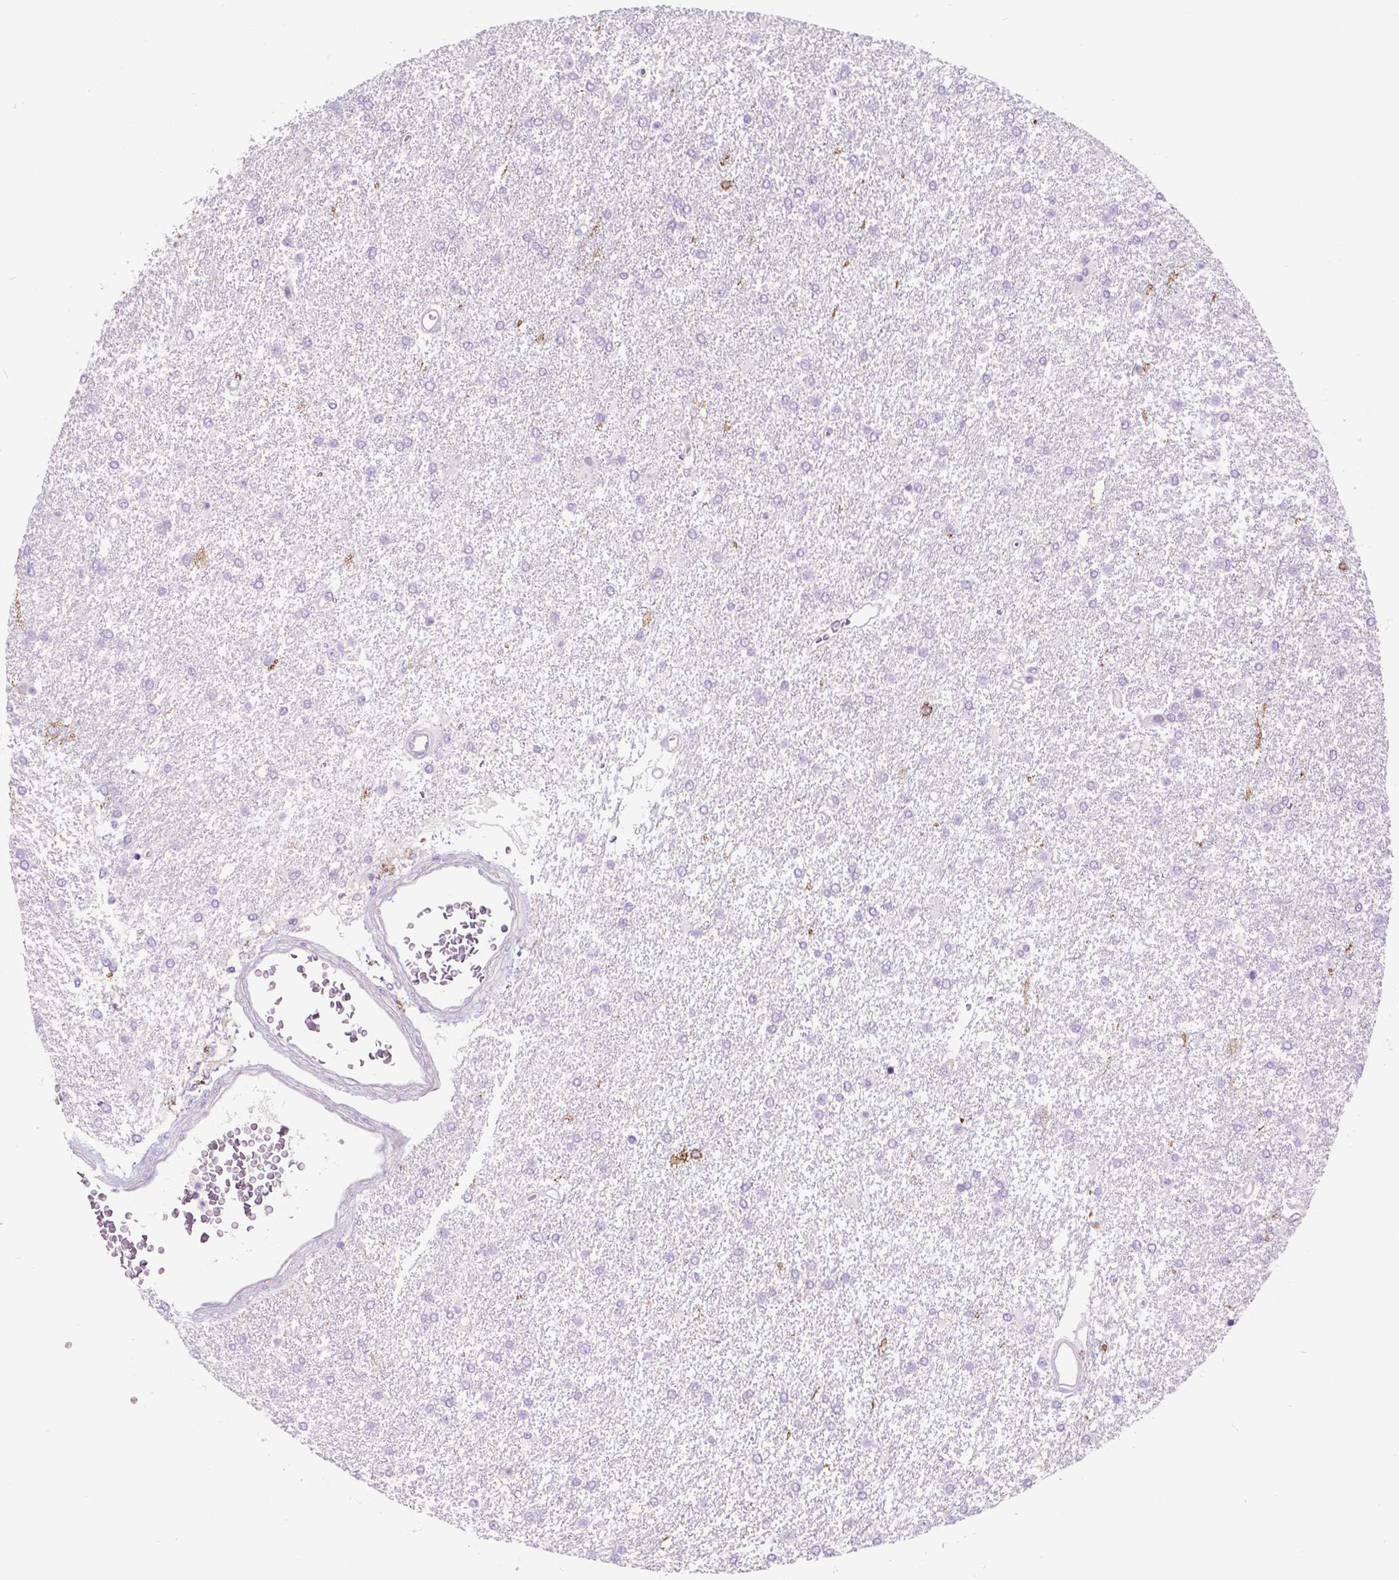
{"staining": {"intensity": "negative", "quantity": "none", "location": "none"}, "tissue": "glioma", "cell_type": "Tumor cells", "image_type": "cancer", "snomed": [{"axis": "morphology", "description": "Glioma, malignant, High grade"}, {"axis": "topography", "description": "Brain"}], "caption": "High power microscopy photomicrograph of an IHC micrograph of malignant glioma (high-grade), revealing no significant expression in tumor cells.", "gene": "EGFR", "patient": {"sex": "female", "age": 61}}